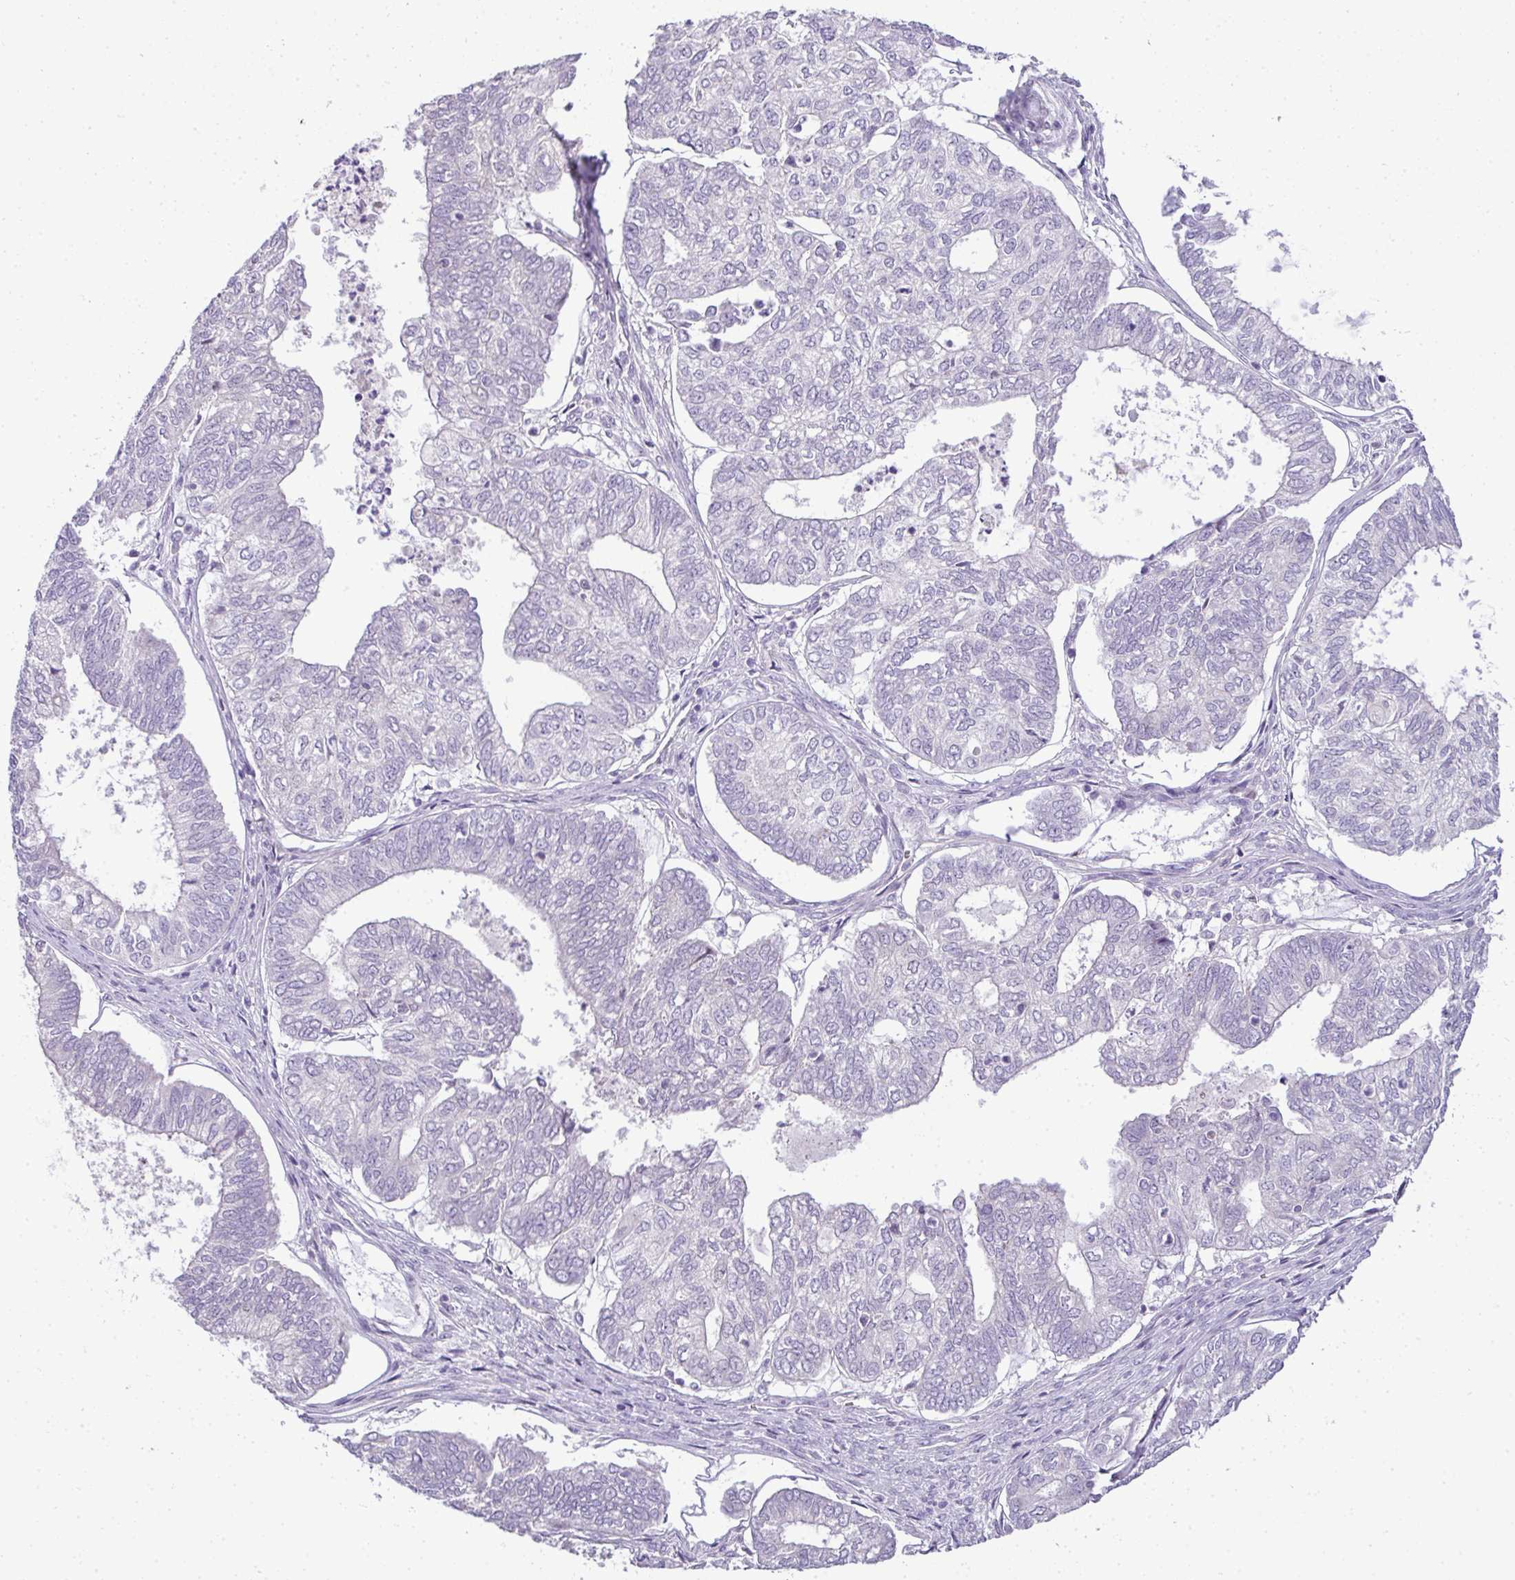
{"staining": {"intensity": "negative", "quantity": "none", "location": "none"}, "tissue": "ovarian cancer", "cell_type": "Tumor cells", "image_type": "cancer", "snomed": [{"axis": "morphology", "description": "Carcinoma, endometroid"}, {"axis": "topography", "description": "Ovary"}], "caption": "This micrograph is of ovarian cancer stained with IHC to label a protein in brown with the nuclei are counter-stained blue. There is no positivity in tumor cells.", "gene": "CMPK1", "patient": {"sex": "female", "age": 64}}